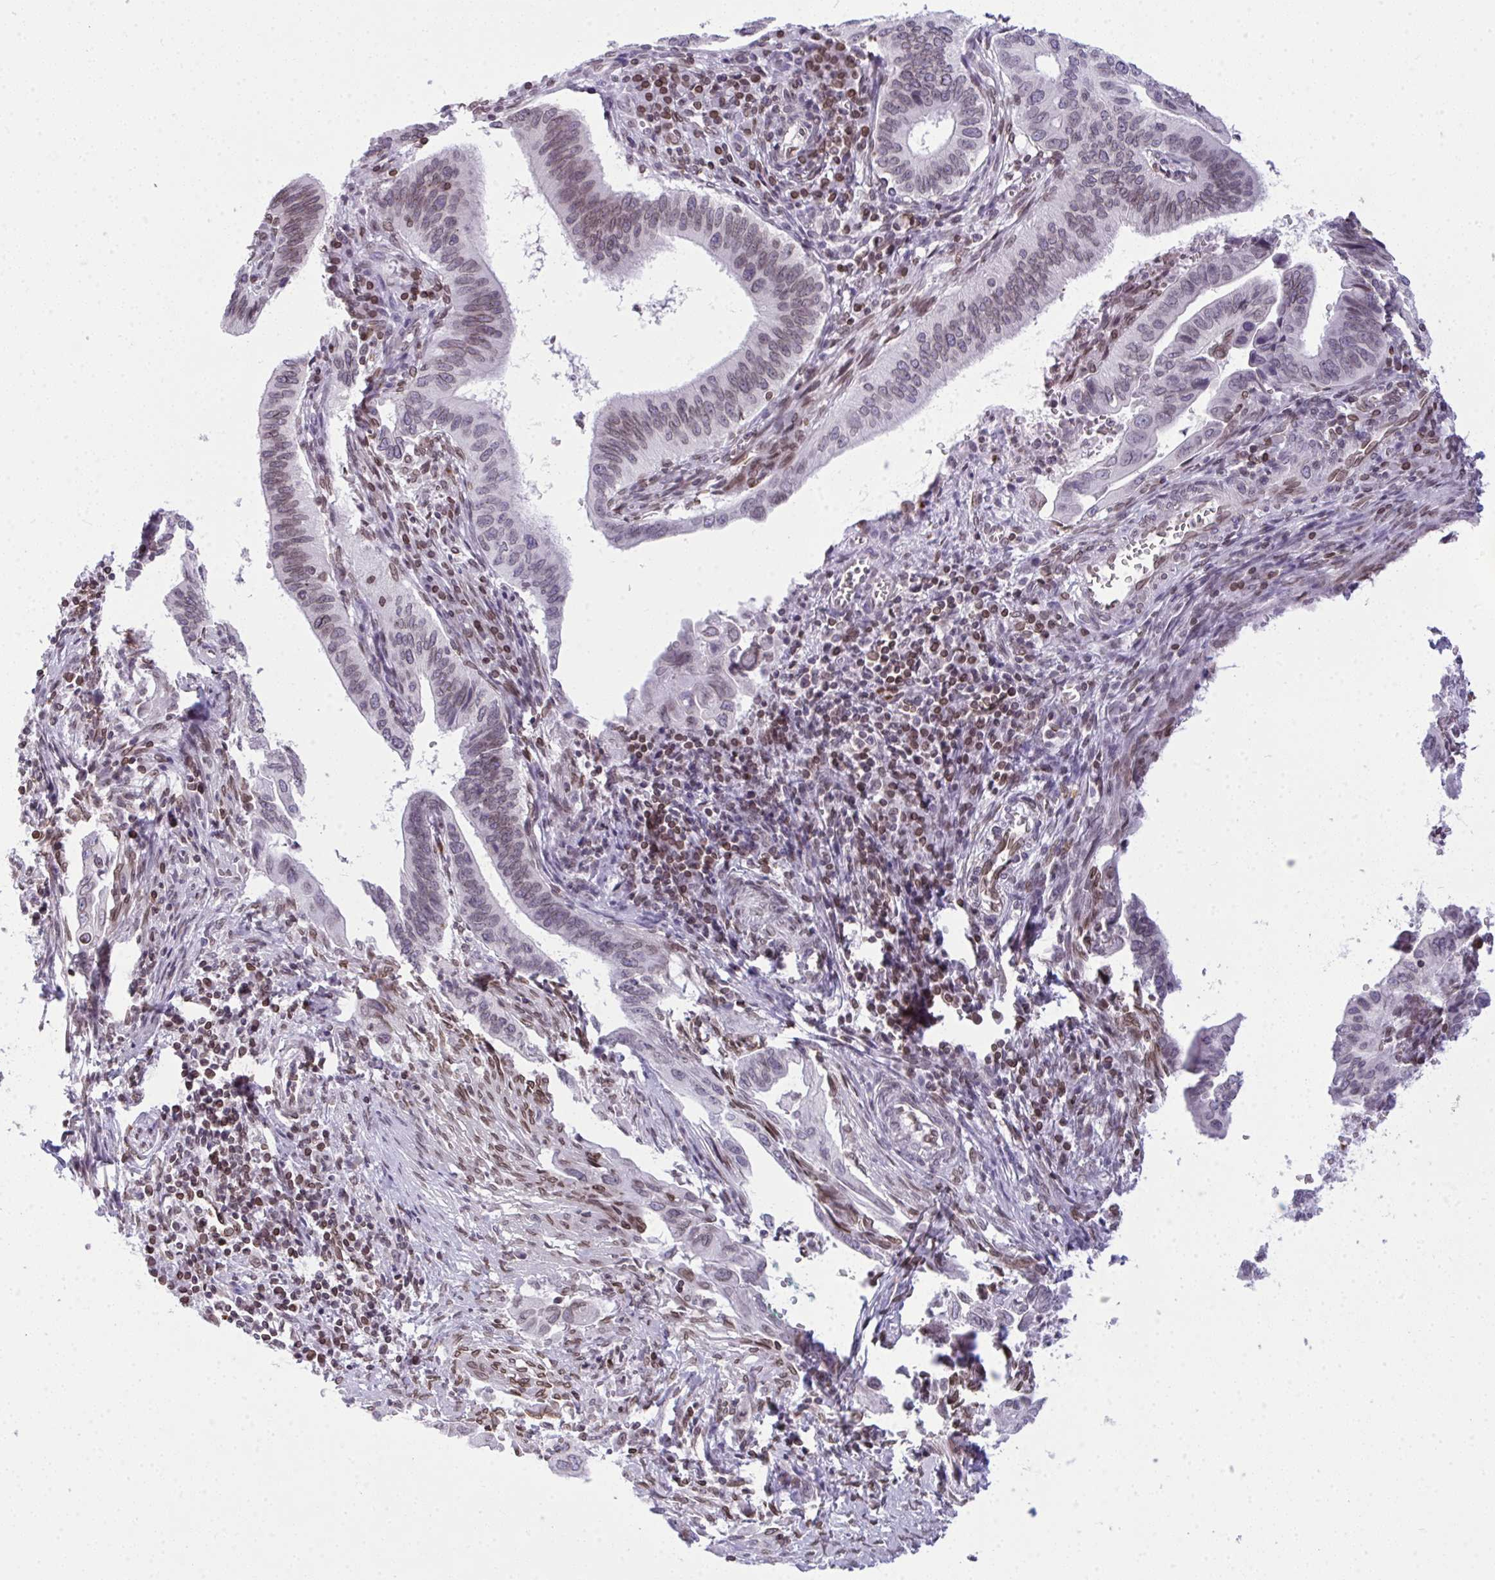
{"staining": {"intensity": "weak", "quantity": "25%-75%", "location": "cytoplasmic/membranous,nuclear"}, "tissue": "cervical cancer", "cell_type": "Tumor cells", "image_type": "cancer", "snomed": [{"axis": "morphology", "description": "Adenocarcinoma, NOS"}, {"axis": "topography", "description": "Cervix"}], "caption": "Cervical cancer (adenocarcinoma) stained with IHC shows weak cytoplasmic/membranous and nuclear staining in approximately 25%-75% of tumor cells.", "gene": "LMNB2", "patient": {"sex": "female", "age": 42}}